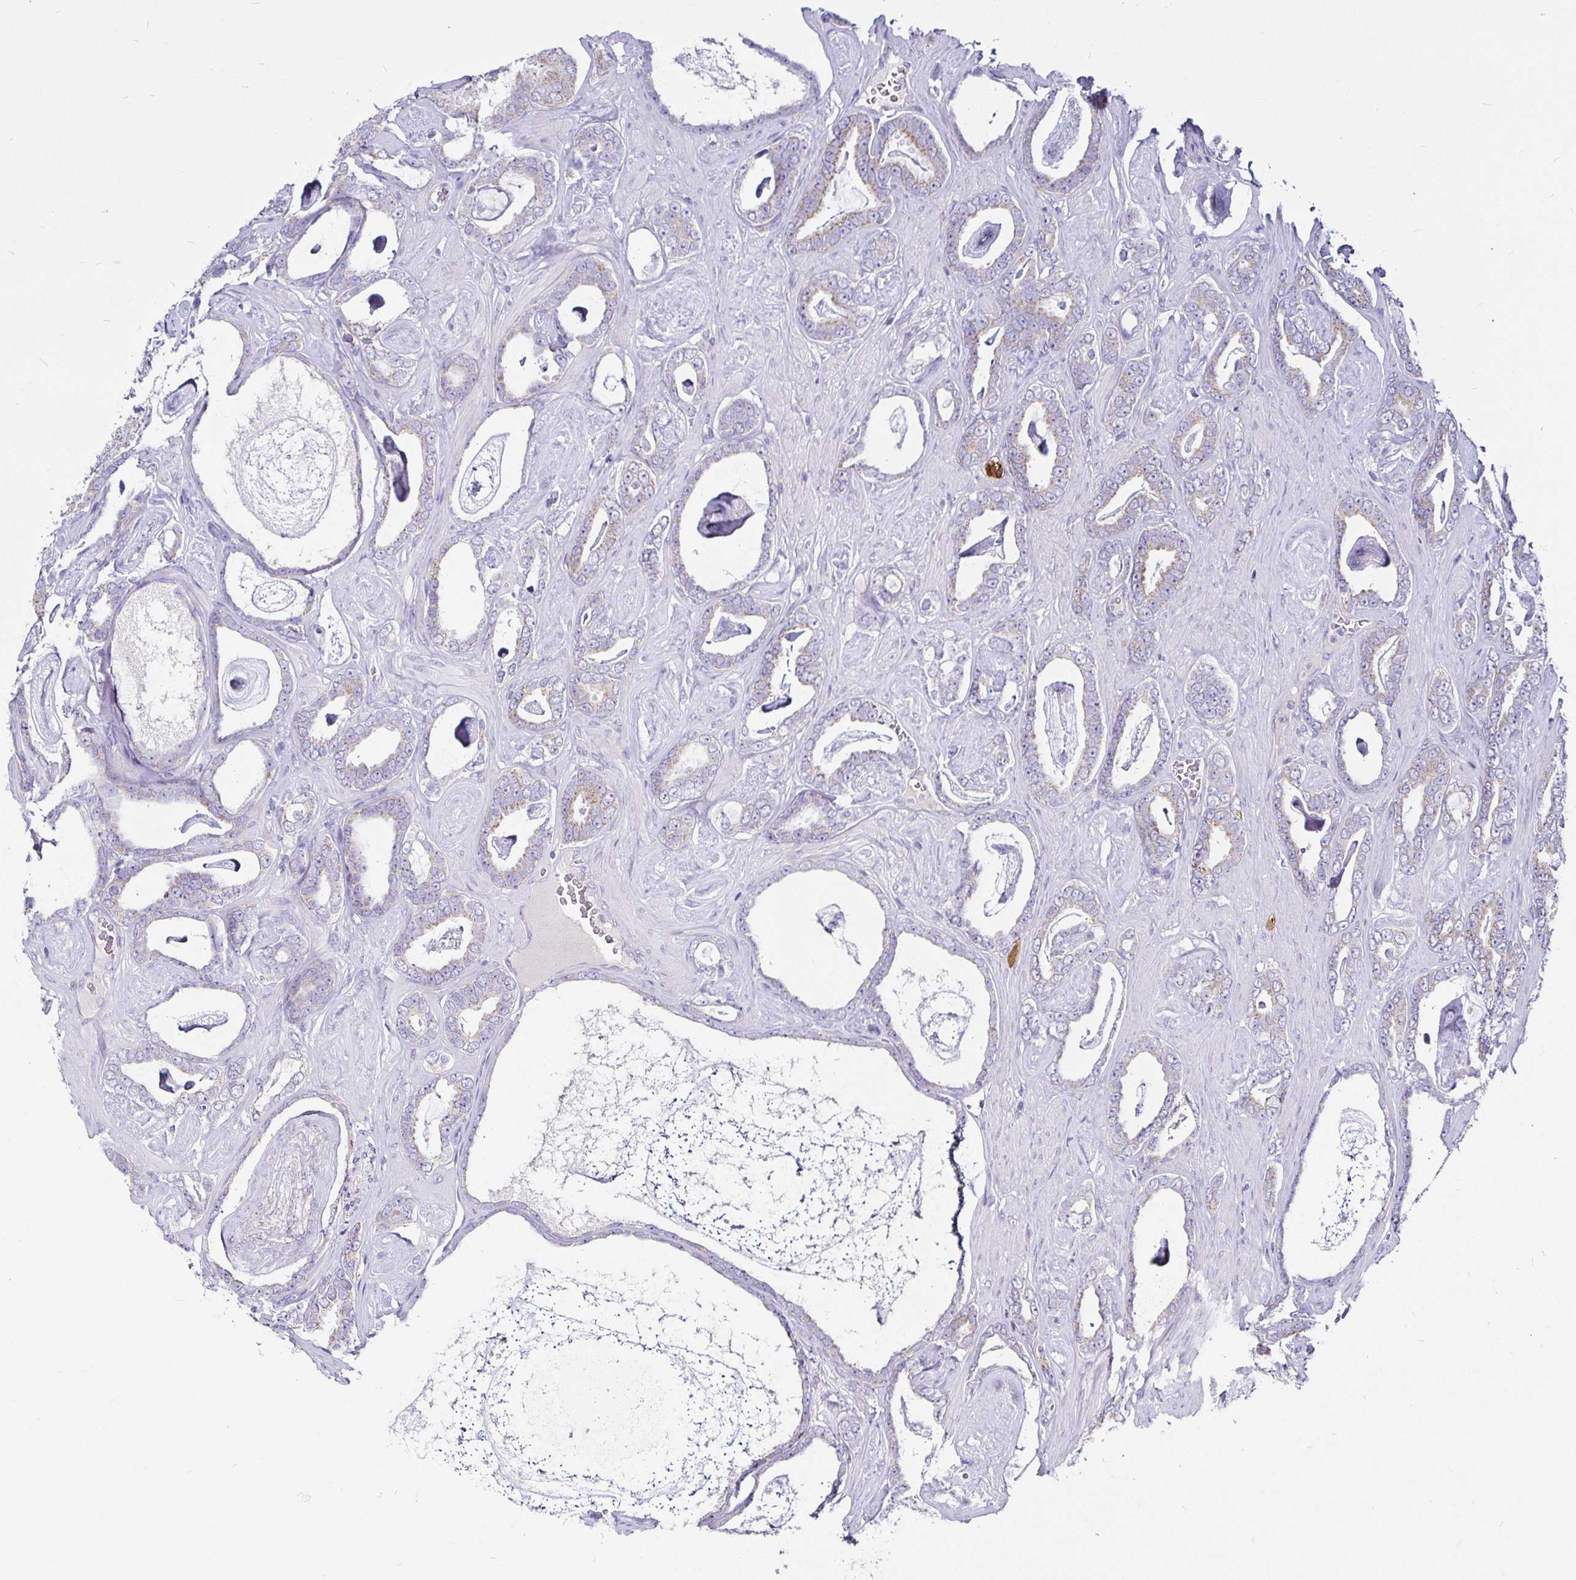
{"staining": {"intensity": "weak", "quantity": "25%-75%", "location": "cytoplasmic/membranous"}, "tissue": "prostate cancer", "cell_type": "Tumor cells", "image_type": "cancer", "snomed": [{"axis": "morphology", "description": "Adenocarcinoma, High grade"}, {"axis": "topography", "description": "Prostate"}], "caption": "A brown stain shows weak cytoplasmic/membranous positivity of a protein in high-grade adenocarcinoma (prostate) tumor cells.", "gene": "PGAM2", "patient": {"sex": "male", "age": 63}}